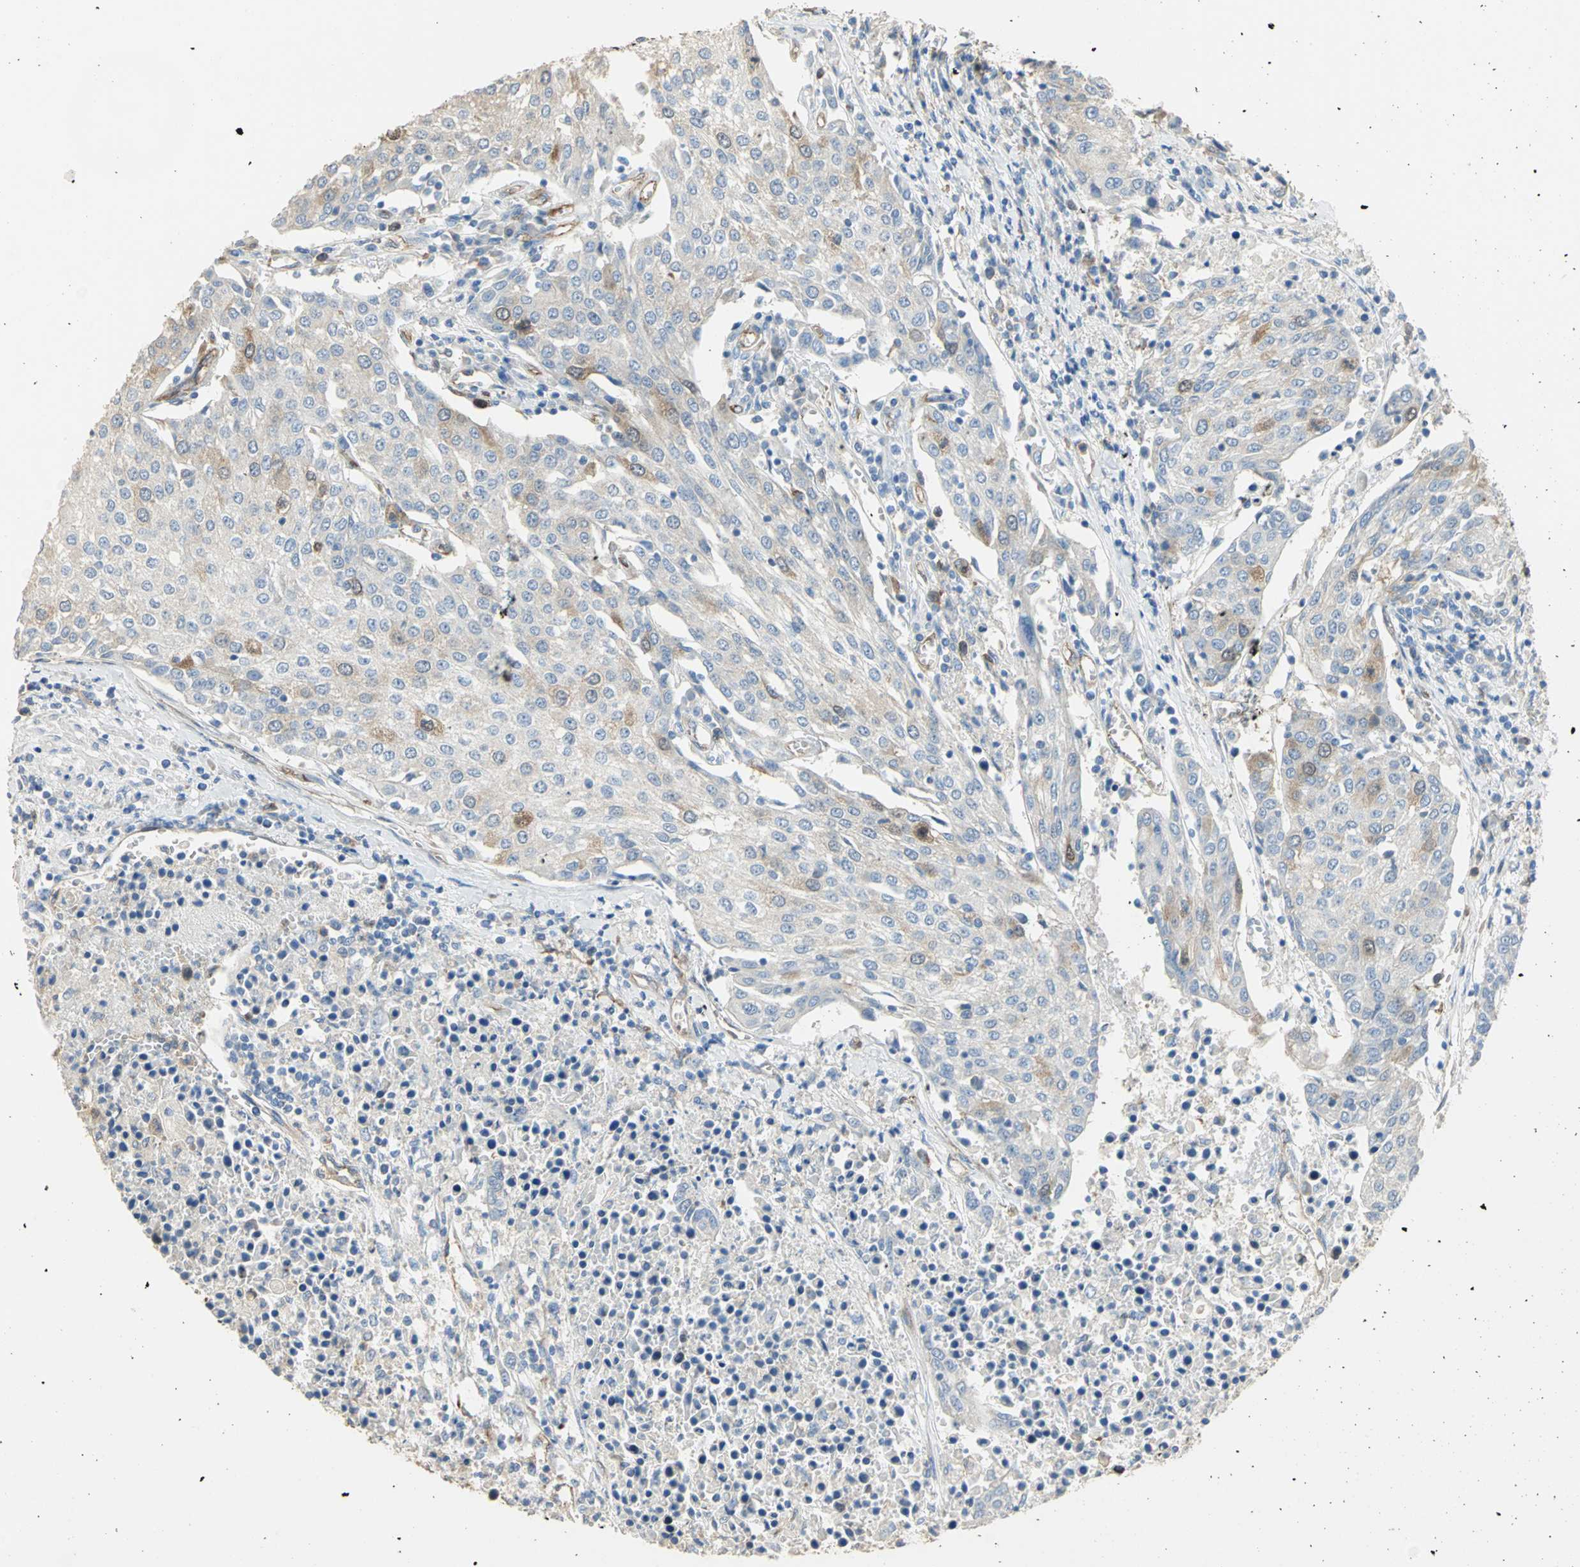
{"staining": {"intensity": "moderate", "quantity": "<25%", "location": "cytoplasmic/membranous"}, "tissue": "urothelial cancer", "cell_type": "Tumor cells", "image_type": "cancer", "snomed": [{"axis": "morphology", "description": "Urothelial carcinoma, High grade"}, {"axis": "topography", "description": "Urinary bladder"}], "caption": "Tumor cells reveal low levels of moderate cytoplasmic/membranous staining in approximately <25% of cells in human high-grade urothelial carcinoma.", "gene": "DLGAP5", "patient": {"sex": "female", "age": 85}}